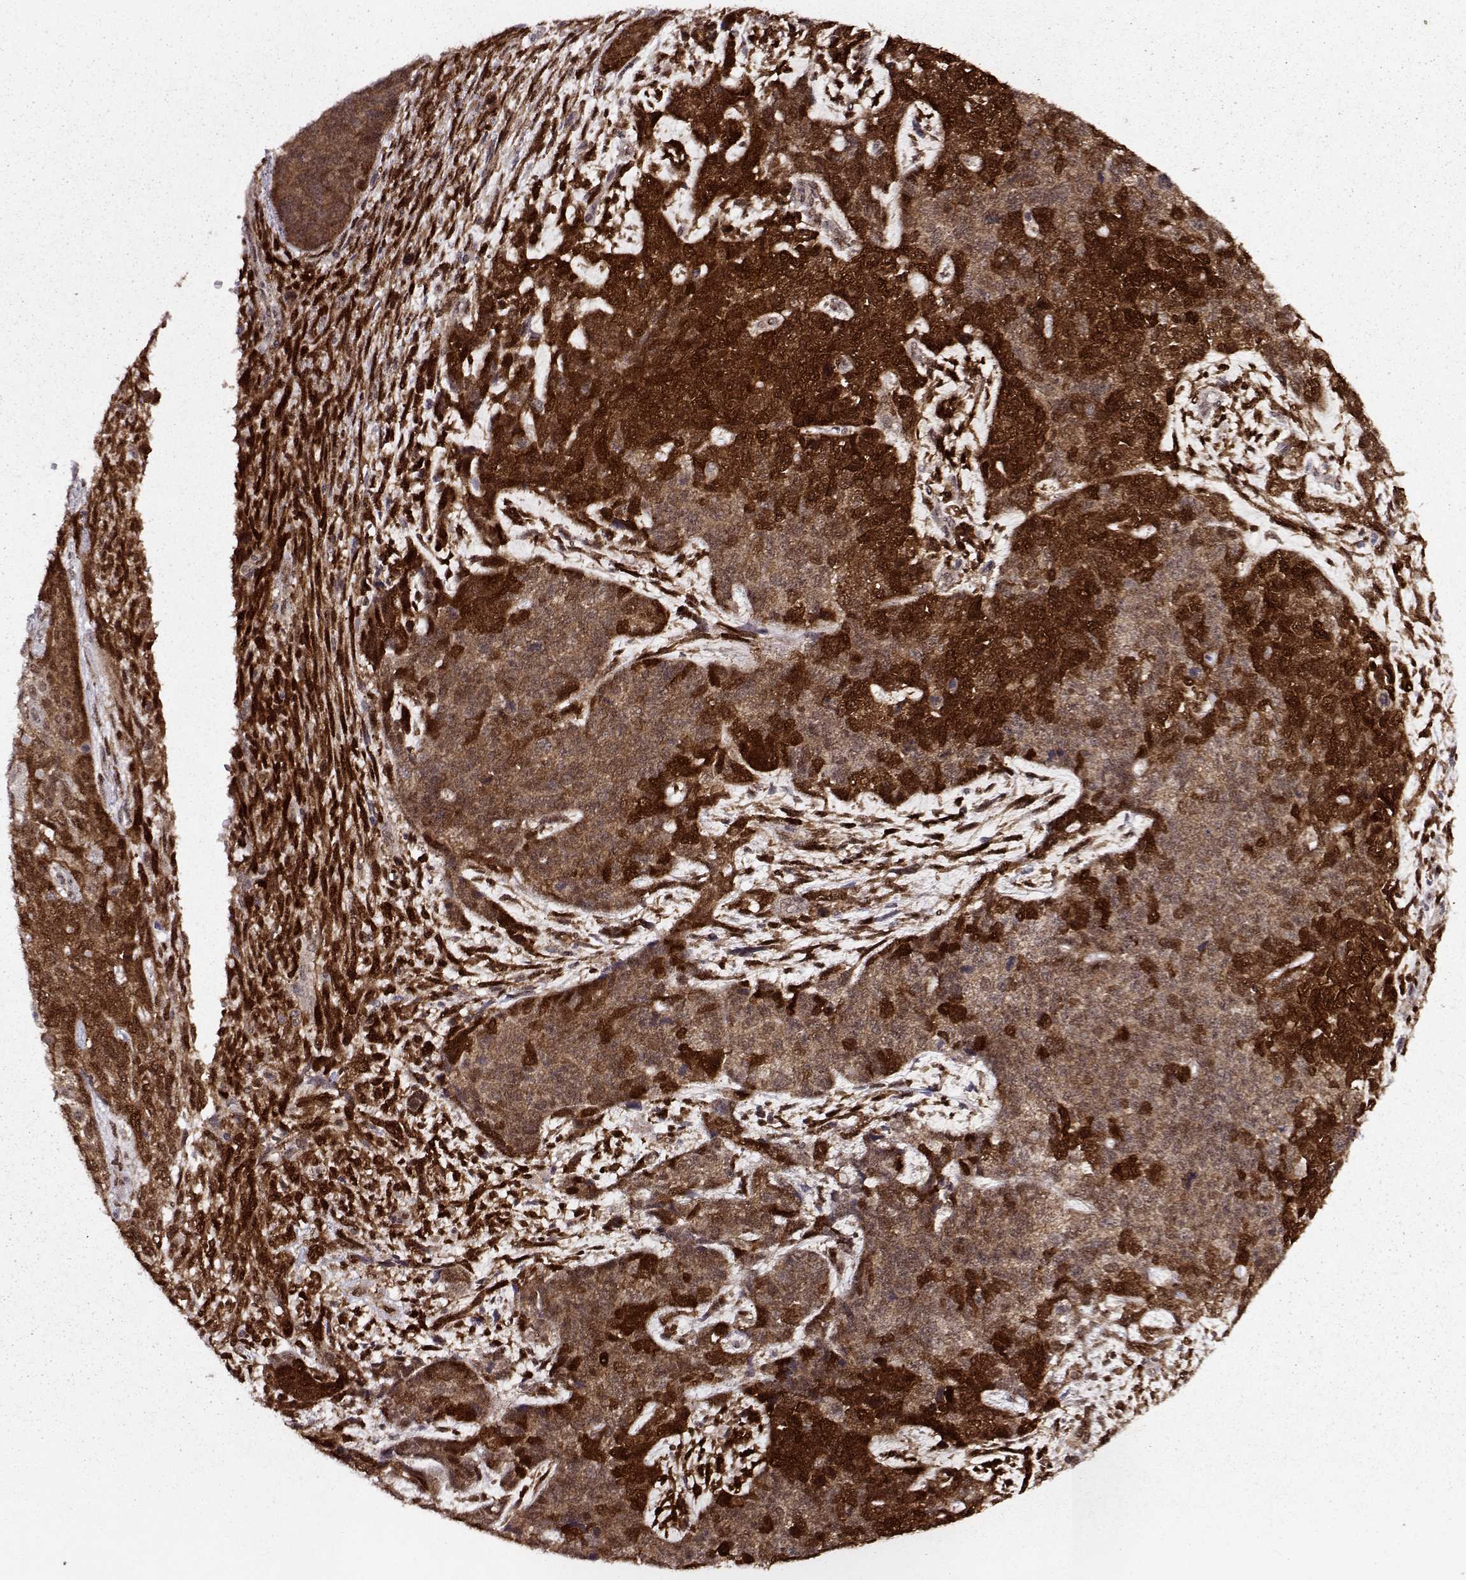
{"staining": {"intensity": "strong", "quantity": ">75%", "location": "cytoplasmic/membranous,nuclear"}, "tissue": "cervical cancer", "cell_type": "Tumor cells", "image_type": "cancer", "snomed": [{"axis": "morphology", "description": "Squamous cell carcinoma, NOS"}, {"axis": "topography", "description": "Cervix"}], "caption": "Protein staining of cervical cancer (squamous cell carcinoma) tissue displays strong cytoplasmic/membranous and nuclear positivity in about >75% of tumor cells. The staining was performed using DAB to visualize the protein expression in brown, while the nuclei were stained in blue with hematoxylin (Magnification: 20x).", "gene": "CDK4", "patient": {"sex": "female", "age": 63}}